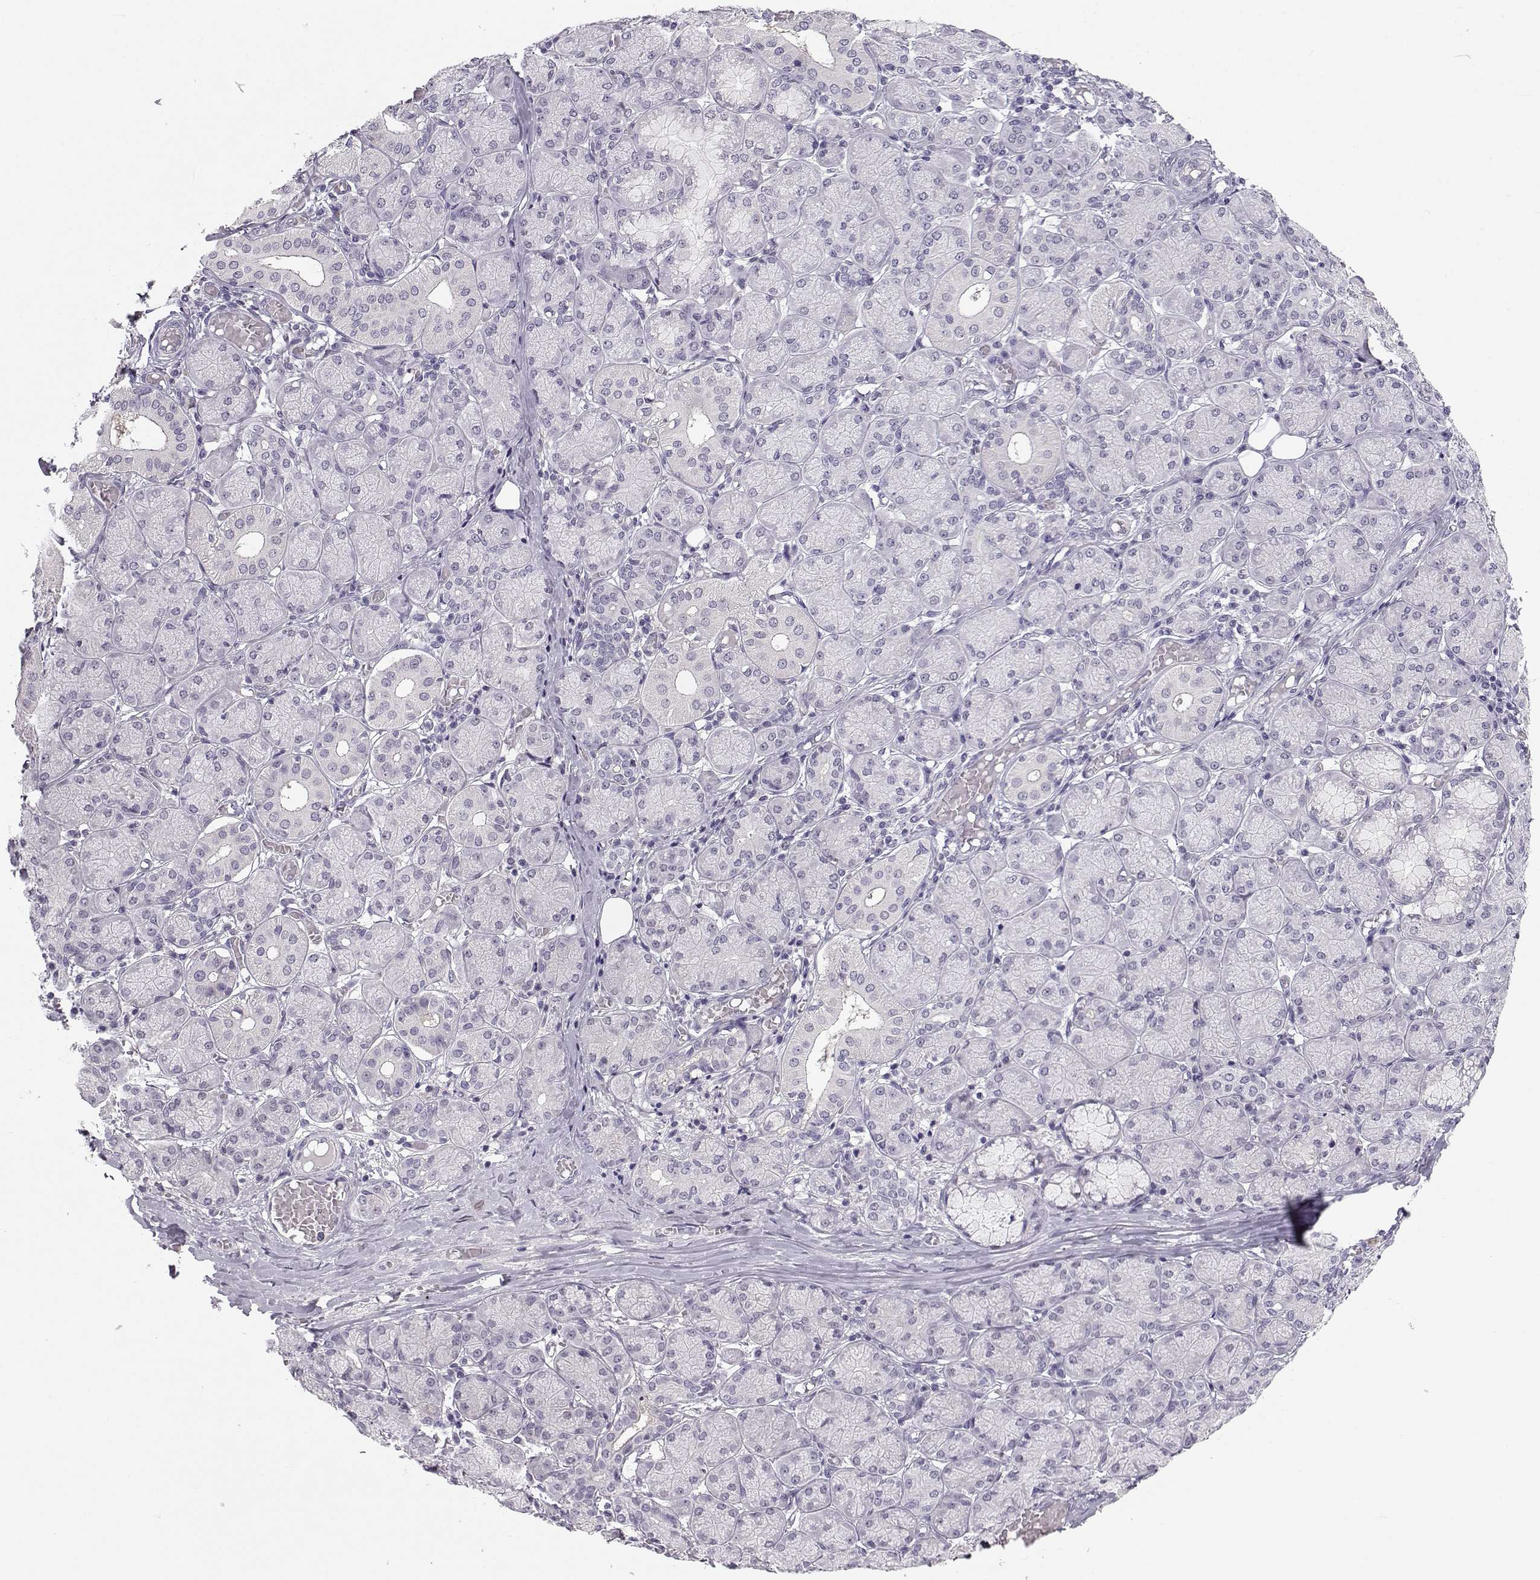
{"staining": {"intensity": "negative", "quantity": "none", "location": "none"}, "tissue": "salivary gland", "cell_type": "Glandular cells", "image_type": "normal", "snomed": [{"axis": "morphology", "description": "Normal tissue, NOS"}, {"axis": "topography", "description": "Salivary gland"}, {"axis": "topography", "description": "Peripheral nerve tissue"}], "caption": "There is no significant staining in glandular cells of salivary gland. Brightfield microscopy of immunohistochemistry (IHC) stained with DAB (brown) and hematoxylin (blue), captured at high magnification.", "gene": "MROH7", "patient": {"sex": "female", "age": 24}}